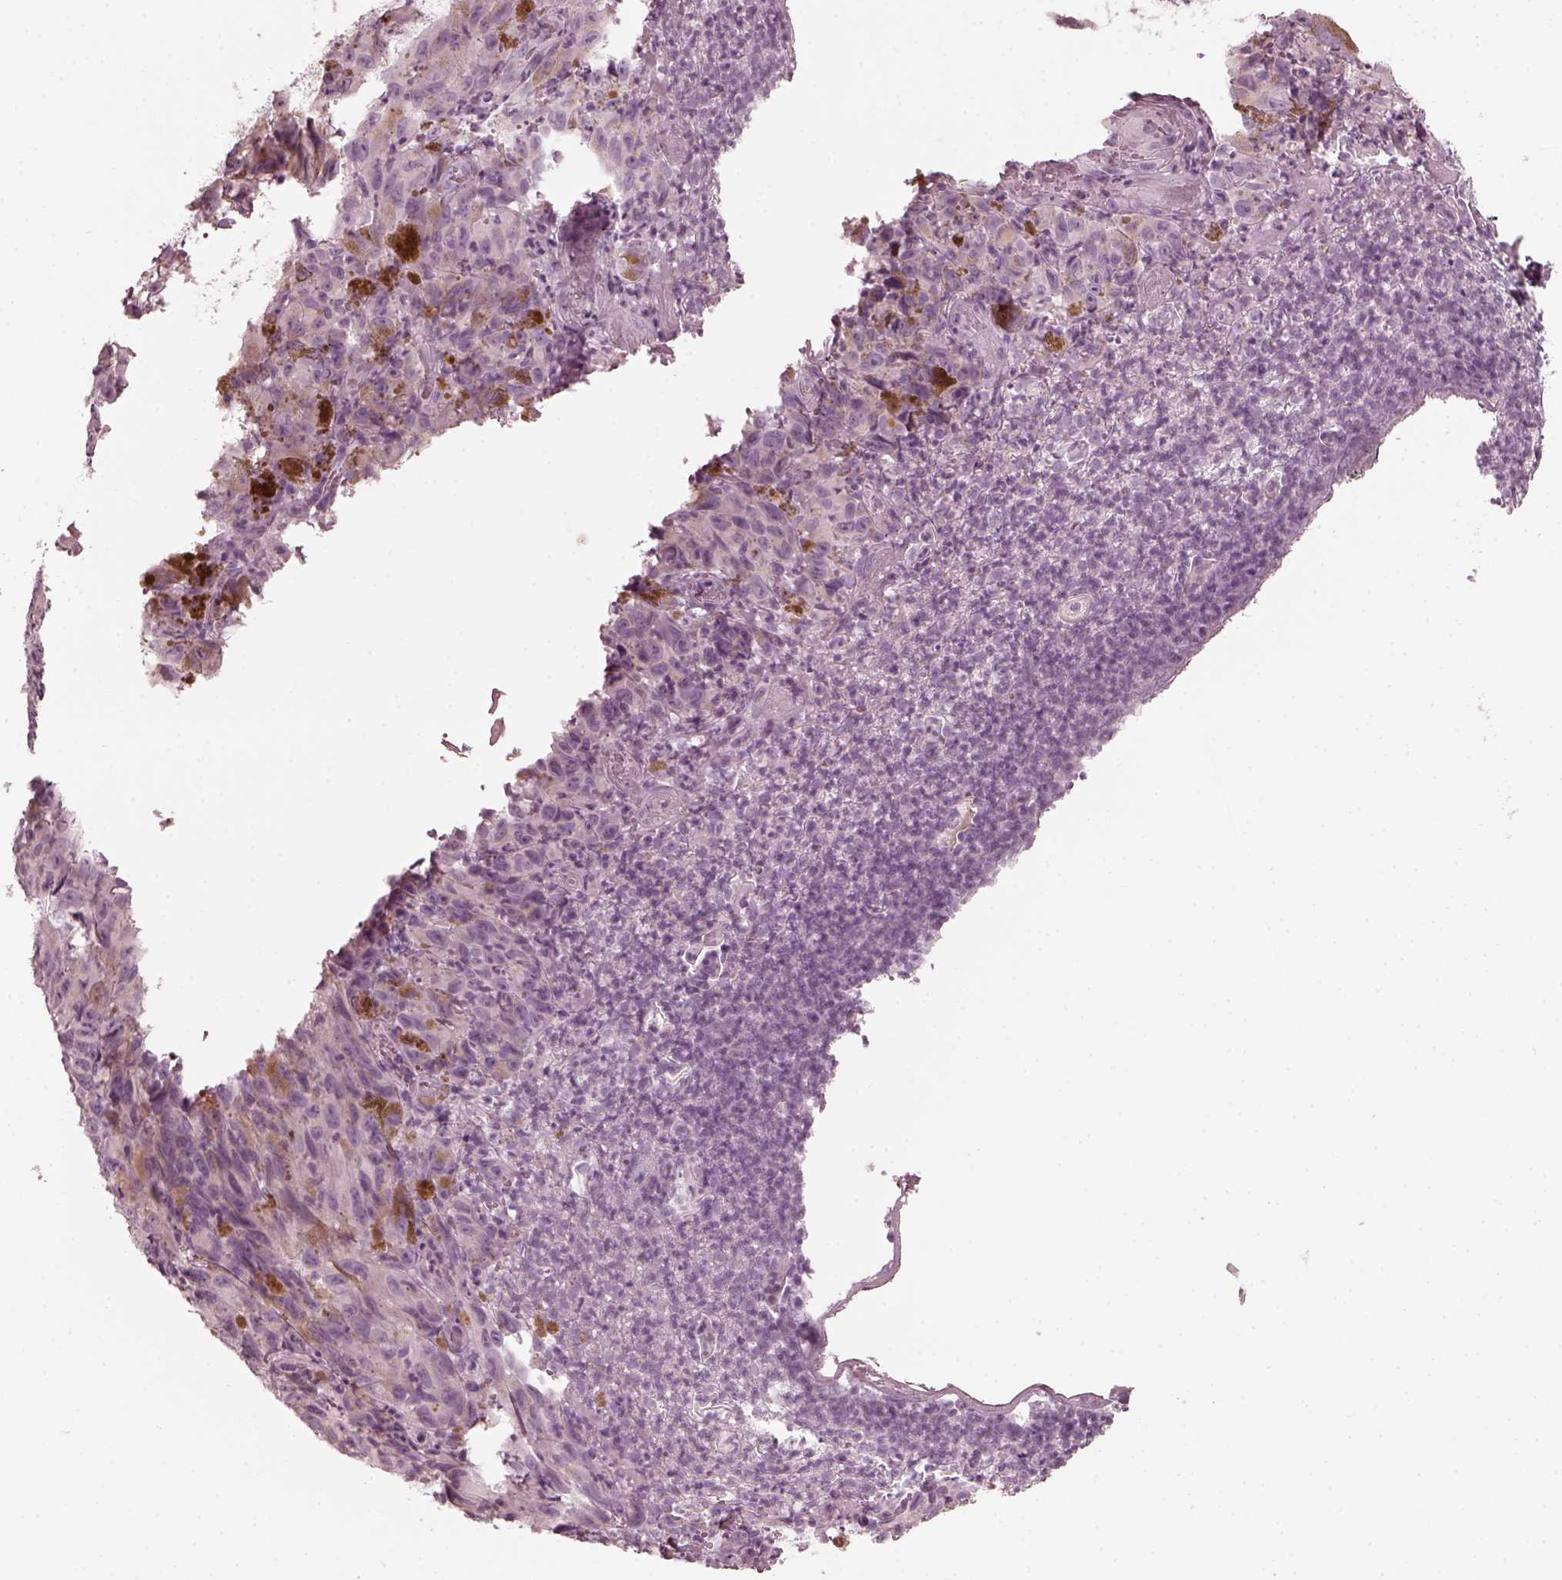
{"staining": {"intensity": "negative", "quantity": "none", "location": "none"}, "tissue": "melanoma", "cell_type": "Tumor cells", "image_type": "cancer", "snomed": [{"axis": "morphology", "description": "Malignant melanoma, NOS"}, {"axis": "topography", "description": "Vulva, labia, clitoris and Bartholin´s gland, NO"}], "caption": "Immunohistochemistry micrograph of neoplastic tissue: malignant melanoma stained with DAB demonstrates no significant protein expression in tumor cells.", "gene": "SAXO2", "patient": {"sex": "female", "age": 75}}